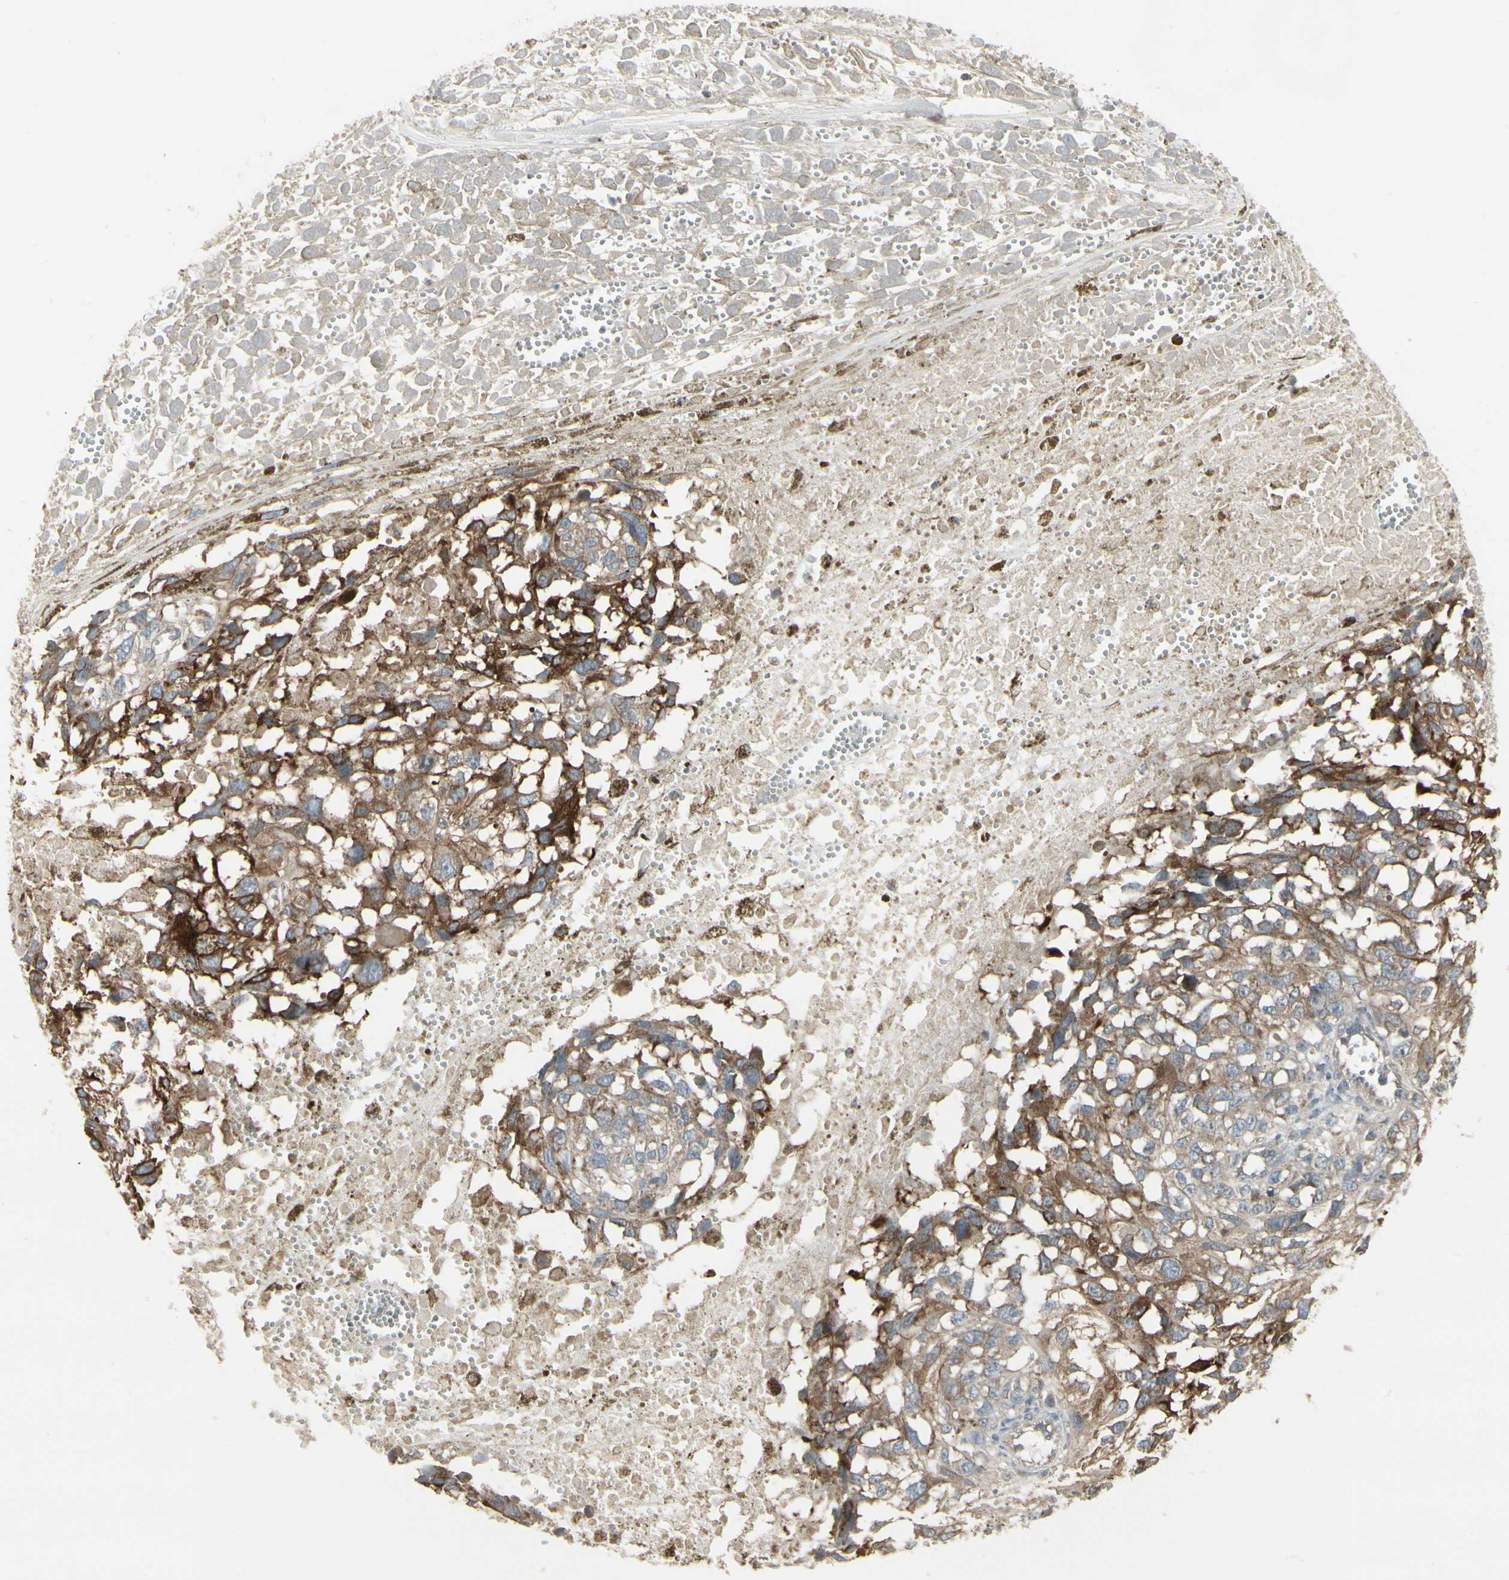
{"staining": {"intensity": "strong", "quantity": ">75%", "location": "cytoplasmic/membranous"}, "tissue": "melanoma", "cell_type": "Tumor cells", "image_type": "cancer", "snomed": [{"axis": "morphology", "description": "Malignant melanoma, Metastatic site"}, {"axis": "topography", "description": "Lymph node"}], "caption": "This image demonstrates immunohistochemistry staining of malignant melanoma (metastatic site), with high strong cytoplasmic/membranous staining in approximately >75% of tumor cells.", "gene": "EPS15", "patient": {"sex": "male", "age": 59}}